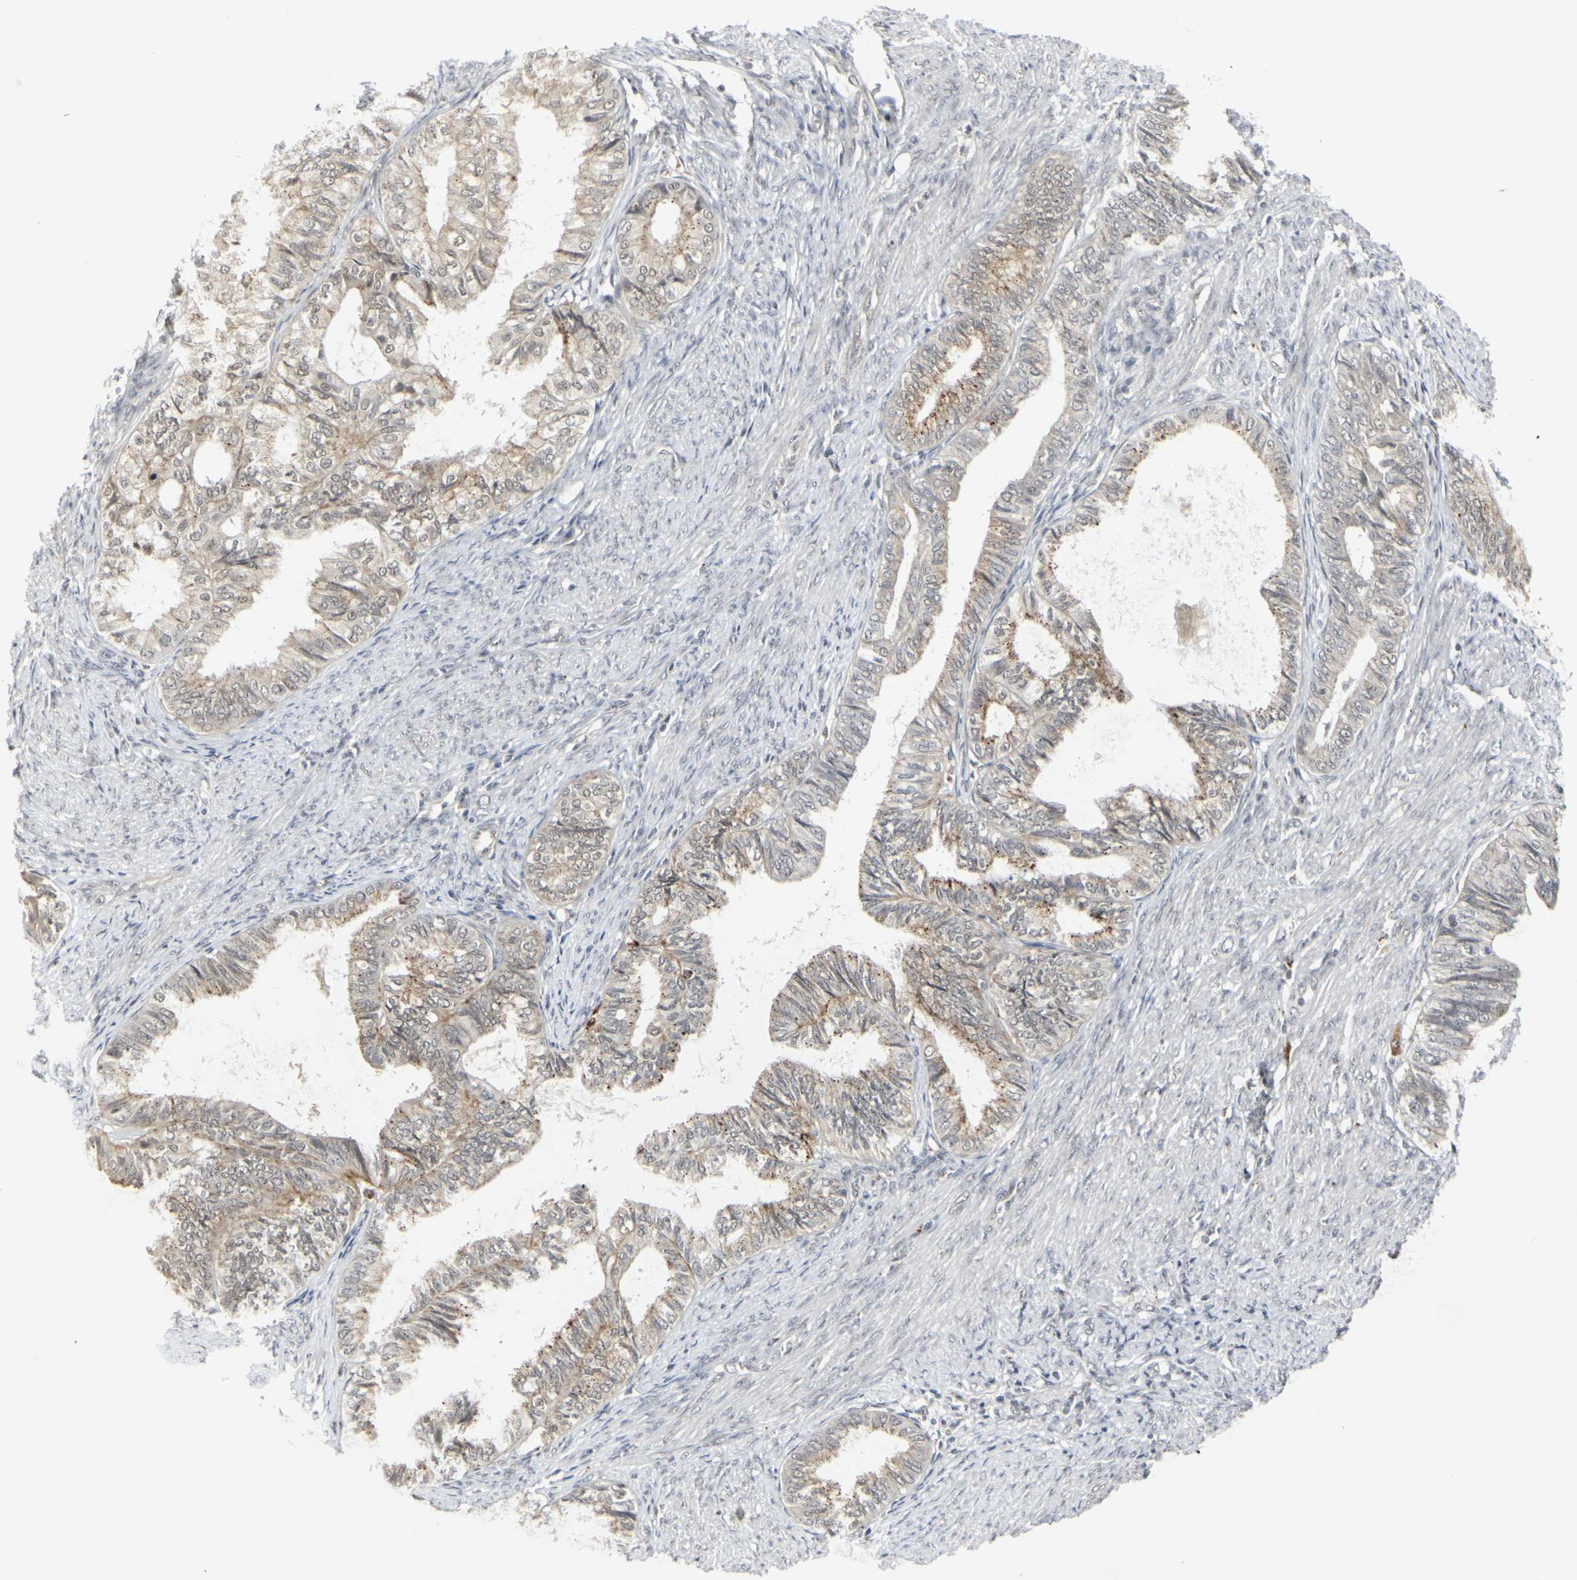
{"staining": {"intensity": "weak", "quantity": "25%-75%", "location": "cytoplasmic/membranous"}, "tissue": "endometrial cancer", "cell_type": "Tumor cells", "image_type": "cancer", "snomed": [{"axis": "morphology", "description": "Adenocarcinoma, NOS"}, {"axis": "topography", "description": "Endometrium"}], "caption": "The immunohistochemical stain labels weak cytoplasmic/membranous expression in tumor cells of endometrial cancer (adenocarcinoma) tissue. Nuclei are stained in blue.", "gene": "GPR19", "patient": {"sex": "female", "age": 86}}